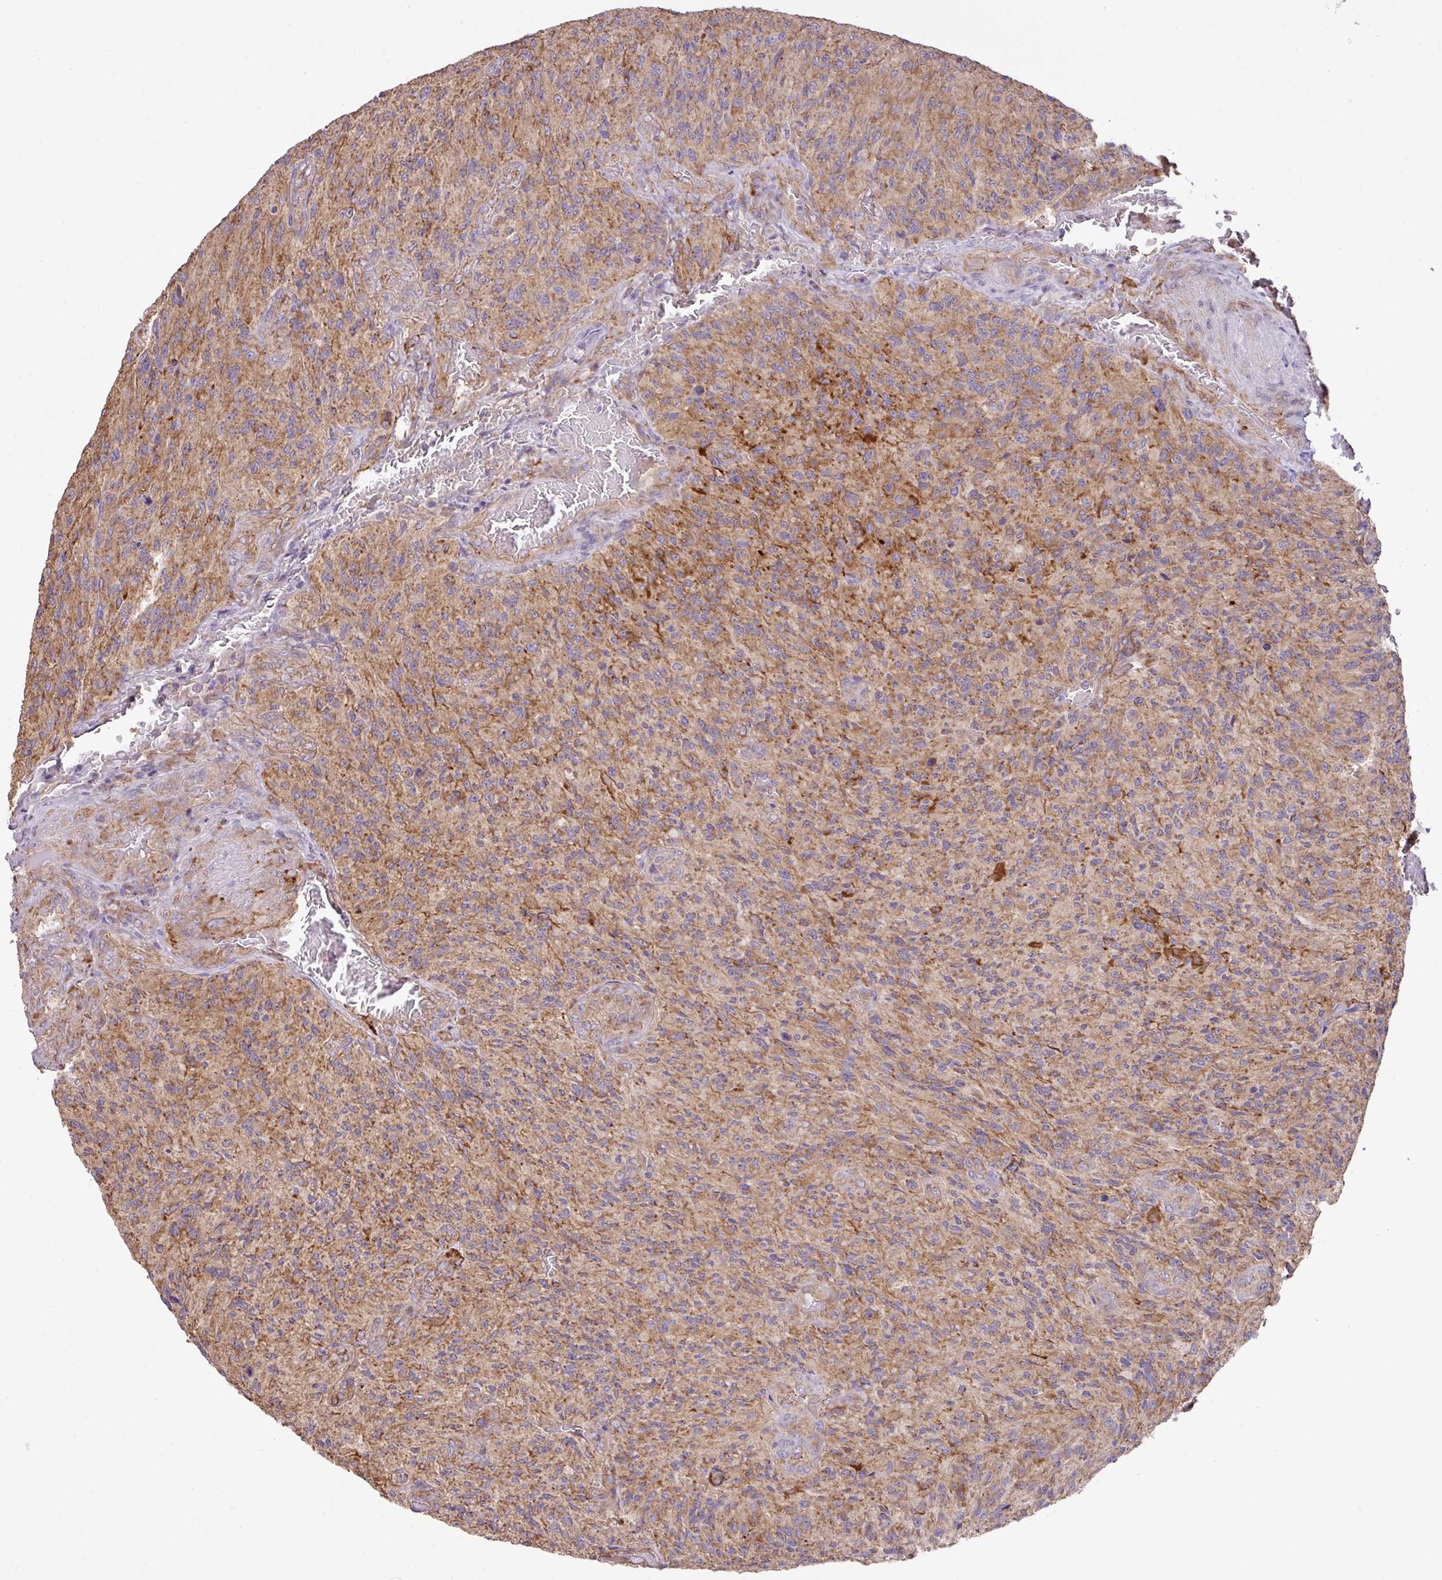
{"staining": {"intensity": "weak", "quantity": "25%-75%", "location": "cytoplasmic/membranous"}, "tissue": "glioma", "cell_type": "Tumor cells", "image_type": "cancer", "snomed": [{"axis": "morphology", "description": "Normal tissue, NOS"}, {"axis": "morphology", "description": "Glioma, malignant, High grade"}, {"axis": "topography", "description": "Cerebral cortex"}], "caption": "A high-resolution micrograph shows immunohistochemistry staining of high-grade glioma (malignant), which shows weak cytoplasmic/membranous positivity in about 25%-75% of tumor cells. The staining is performed using DAB brown chromogen to label protein expression. The nuclei are counter-stained blue using hematoxylin.", "gene": "LRRC53", "patient": {"sex": "male", "age": 56}}